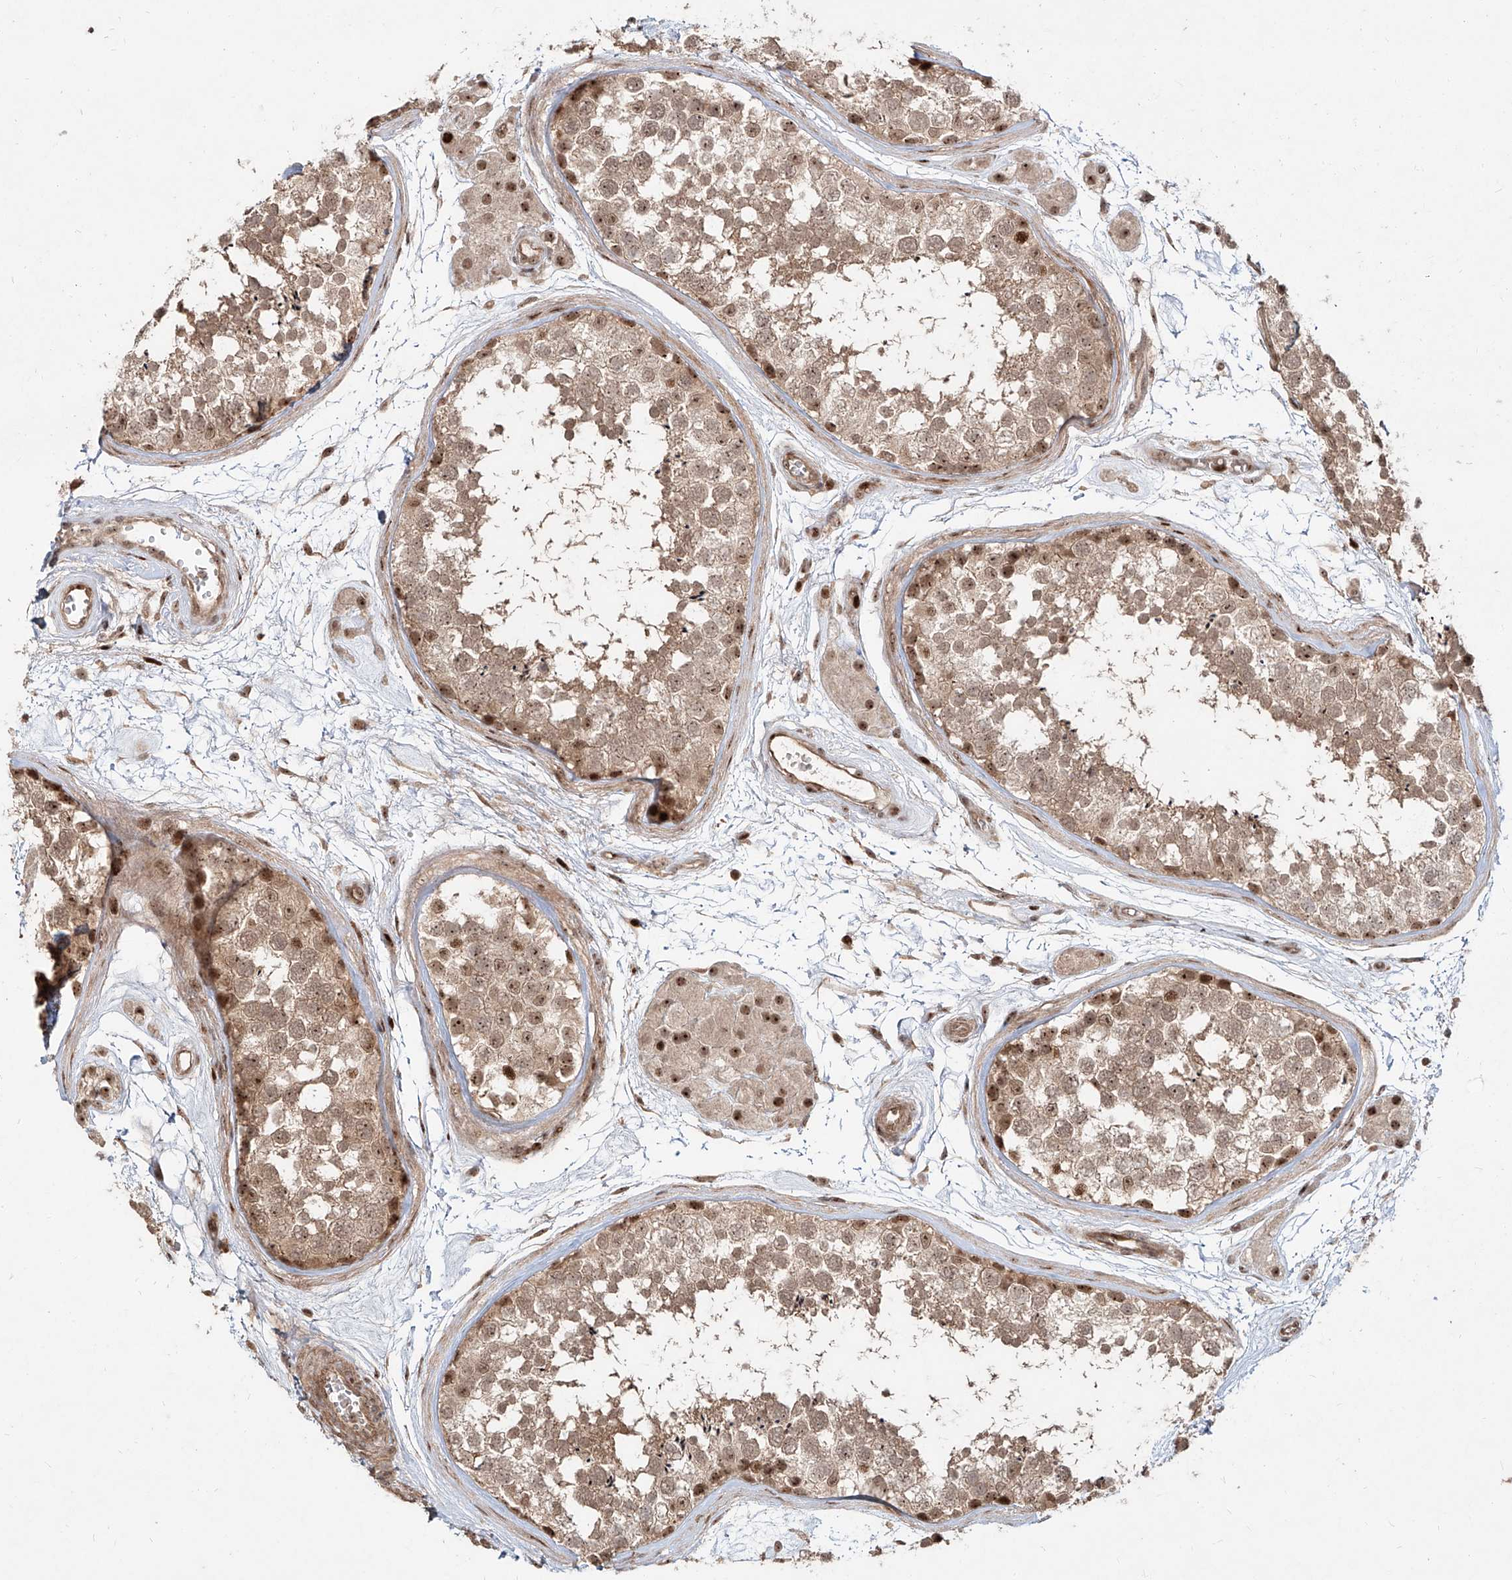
{"staining": {"intensity": "moderate", "quantity": ">75%", "location": "cytoplasmic/membranous,nuclear"}, "tissue": "testis", "cell_type": "Cells in seminiferous ducts", "image_type": "normal", "snomed": [{"axis": "morphology", "description": "Normal tissue, NOS"}, {"axis": "topography", "description": "Testis"}], "caption": "DAB (3,3'-diaminobenzidine) immunohistochemical staining of unremarkable testis reveals moderate cytoplasmic/membranous,nuclear protein staining in about >75% of cells in seminiferous ducts.", "gene": "ZNF710", "patient": {"sex": "male", "age": 56}}